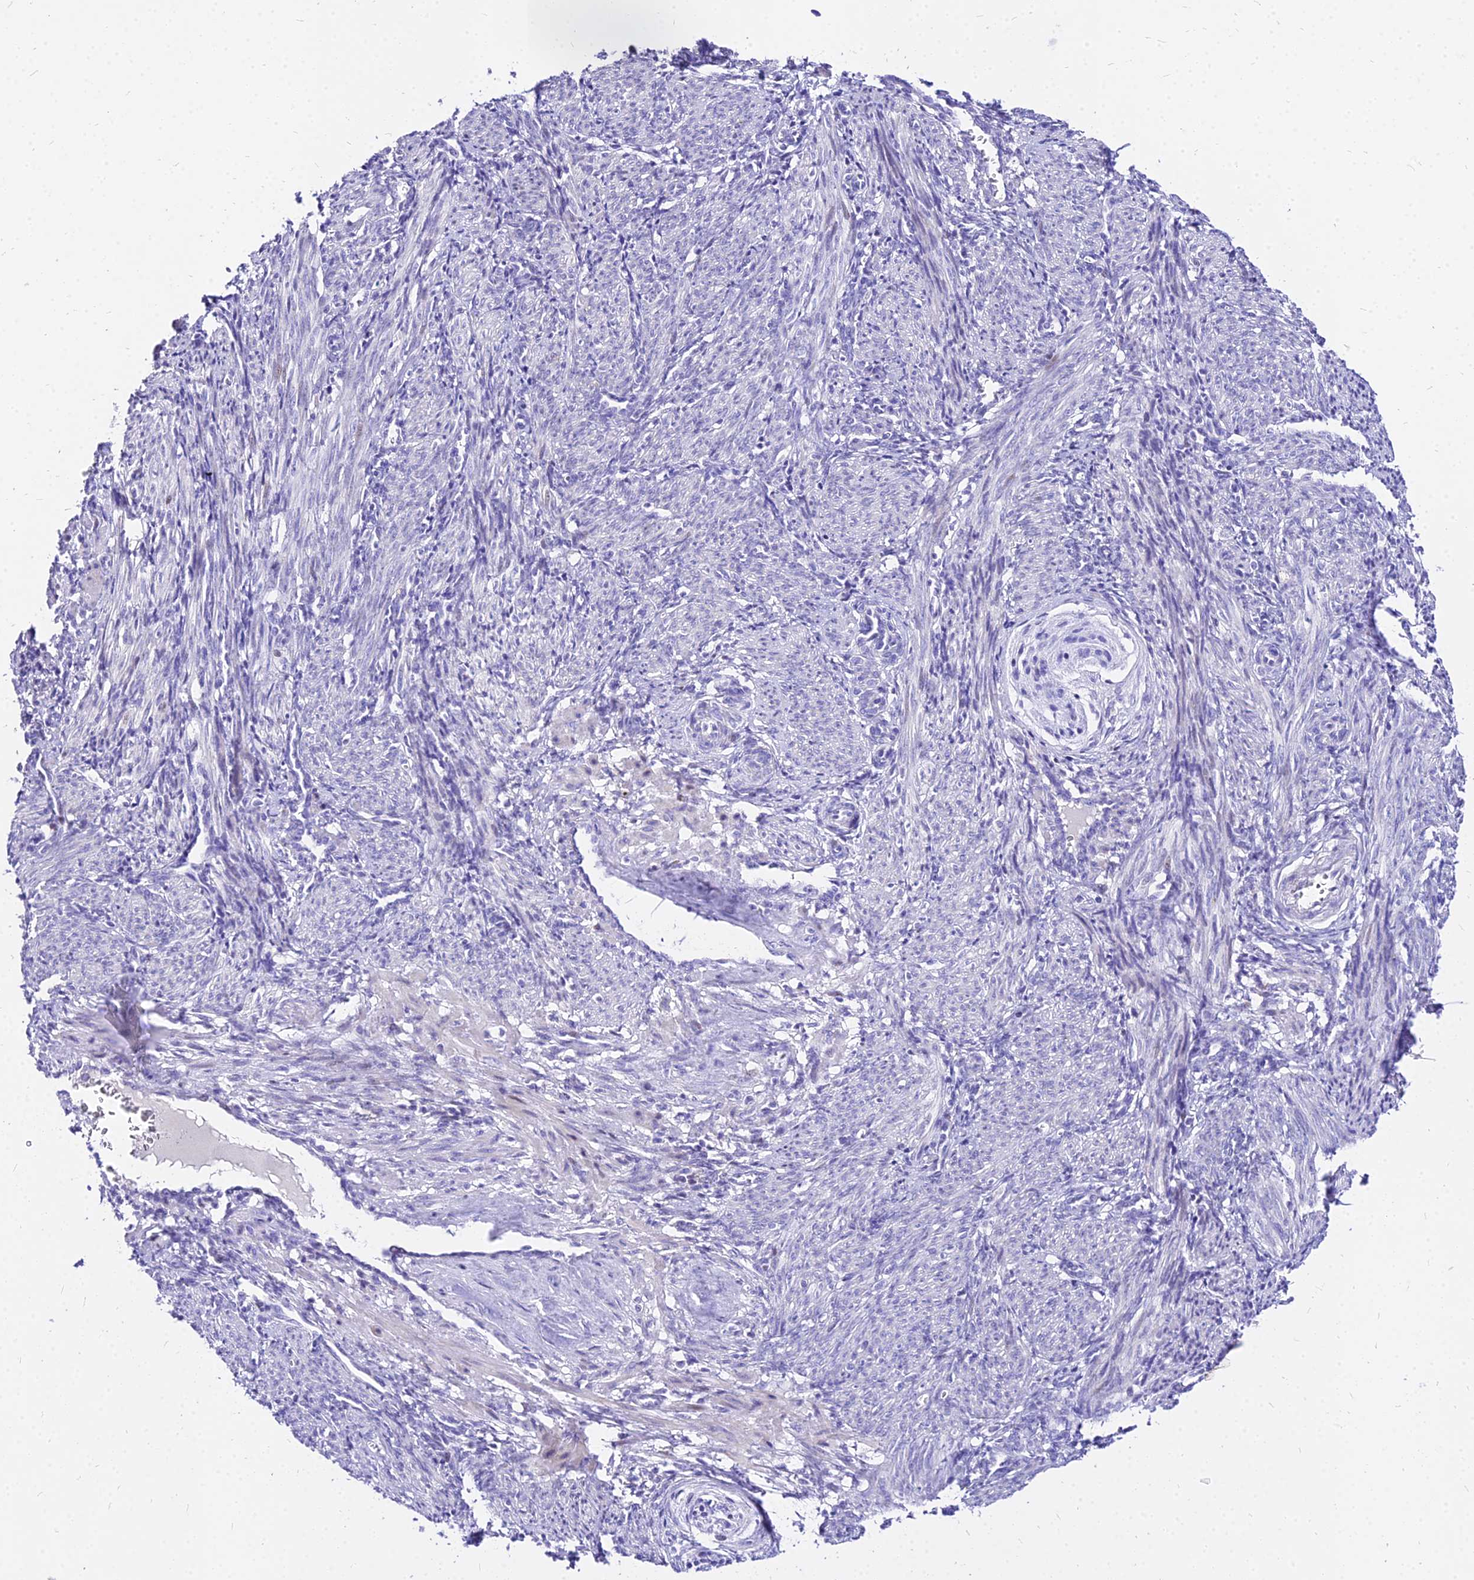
{"staining": {"intensity": "negative", "quantity": "none", "location": "none"}, "tissue": "smooth muscle", "cell_type": "Smooth muscle cells", "image_type": "normal", "snomed": [{"axis": "morphology", "description": "Normal tissue, NOS"}, {"axis": "topography", "description": "Endometrium"}], "caption": "Immunohistochemistry (IHC) of normal smooth muscle shows no expression in smooth muscle cells.", "gene": "CARD18", "patient": {"sex": "female", "age": 33}}